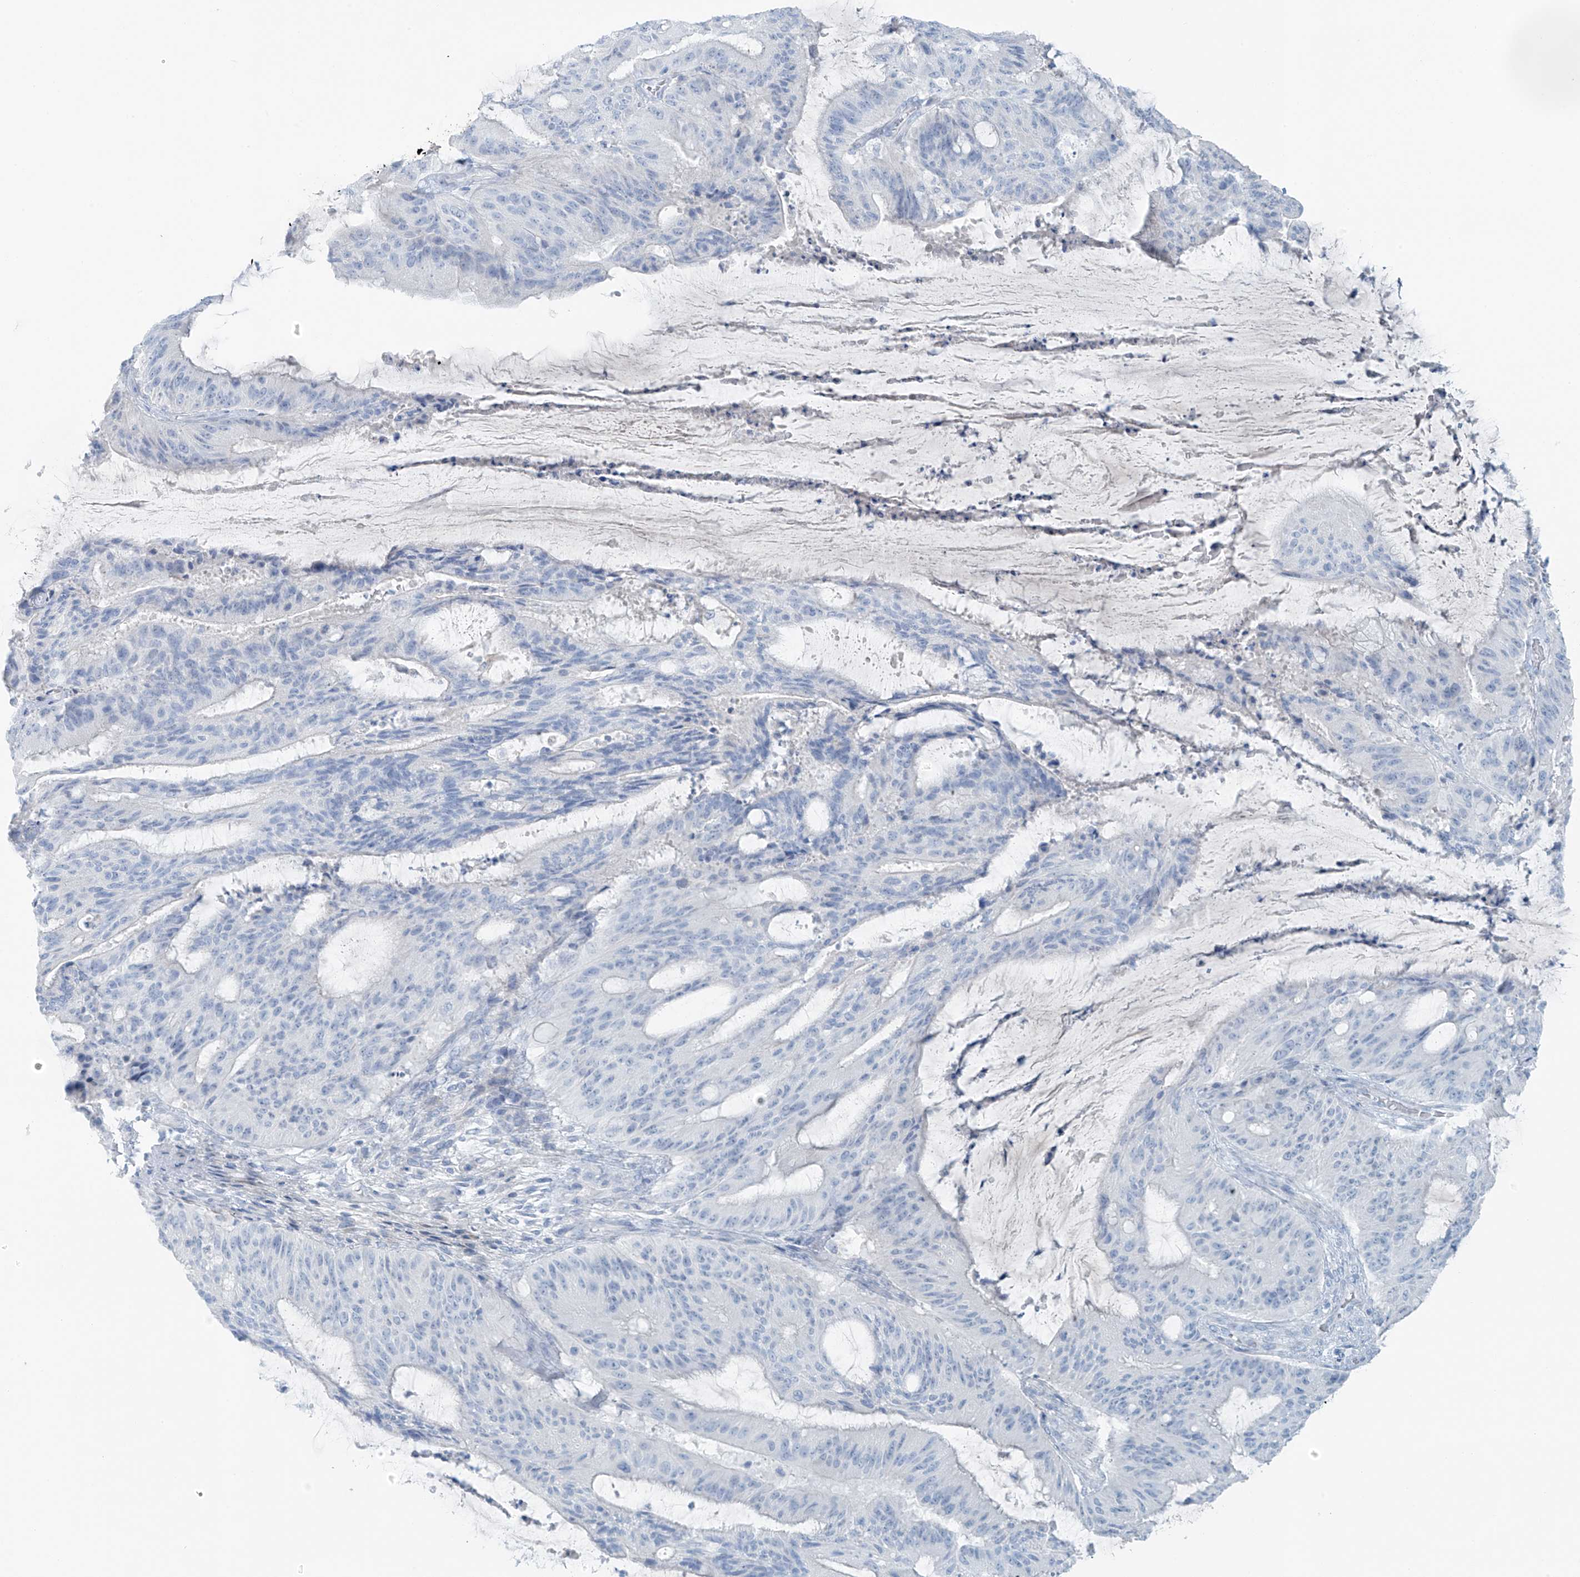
{"staining": {"intensity": "negative", "quantity": "none", "location": "none"}, "tissue": "liver cancer", "cell_type": "Tumor cells", "image_type": "cancer", "snomed": [{"axis": "morphology", "description": "Normal tissue, NOS"}, {"axis": "morphology", "description": "Cholangiocarcinoma"}, {"axis": "topography", "description": "Liver"}, {"axis": "topography", "description": "Peripheral nerve tissue"}], "caption": "Human liver cancer (cholangiocarcinoma) stained for a protein using immunohistochemistry exhibits no positivity in tumor cells.", "gene": "SLC25A43", "patient": {"sex": "female", "age": 73}}